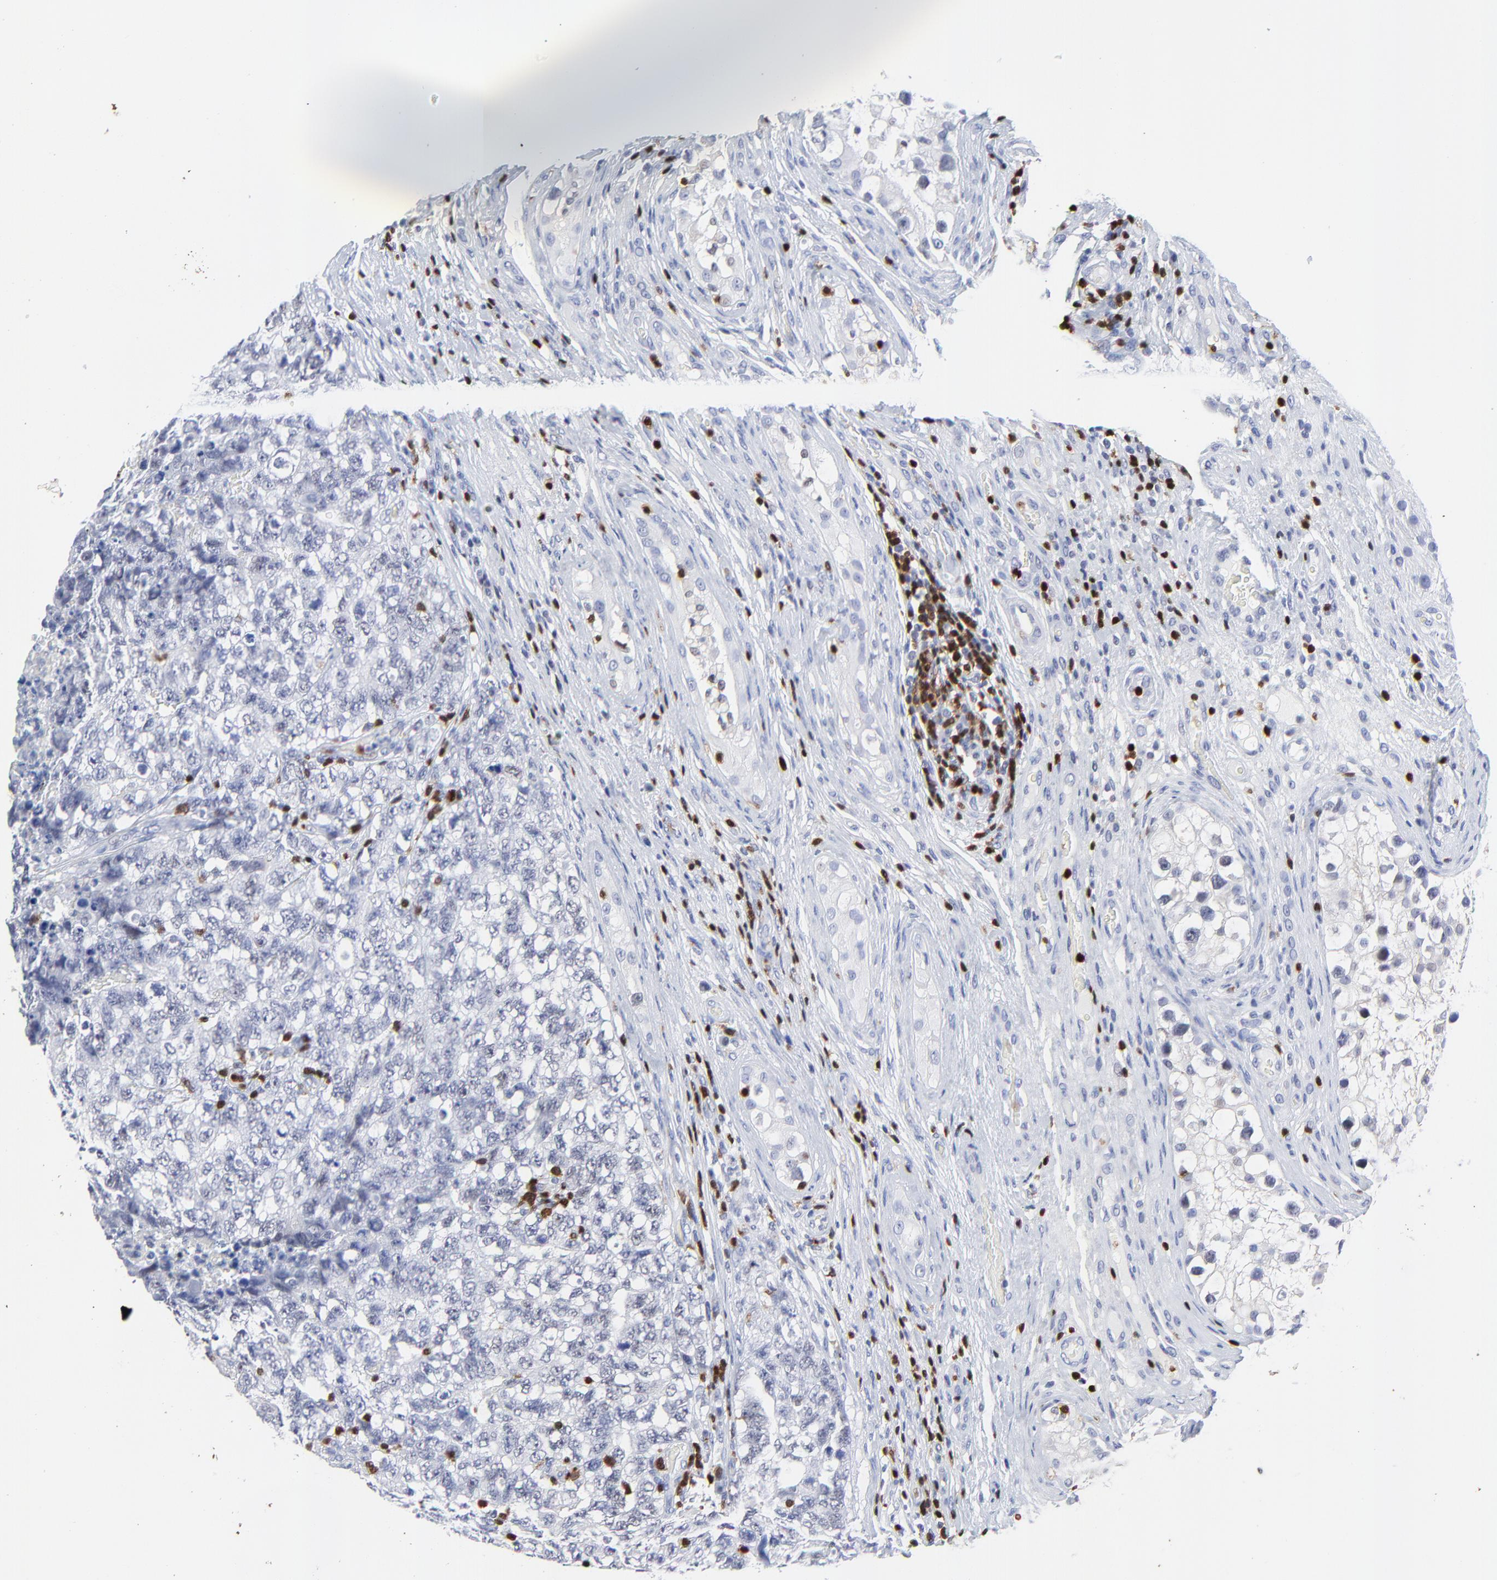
{"staining": {"intensity": "negative", "quantity": "none", "location": "none"}, "tissue": "testis cancer", "cell_type": "Tumor cells", "image_type": "cancer", "snomed": [{"axis": "morphology", "description": "Carcinoma, Embryonal, NOS"}, {"axis": "topography", "description": "Testis"}], "caption": "DAB immunohistochemical staining of human testis cancer (embryonal carcinoma) reveals no significant positivity in tumor cells.", "gene": "ZAP70", "patient": {"sex": "male", "age": 31}}